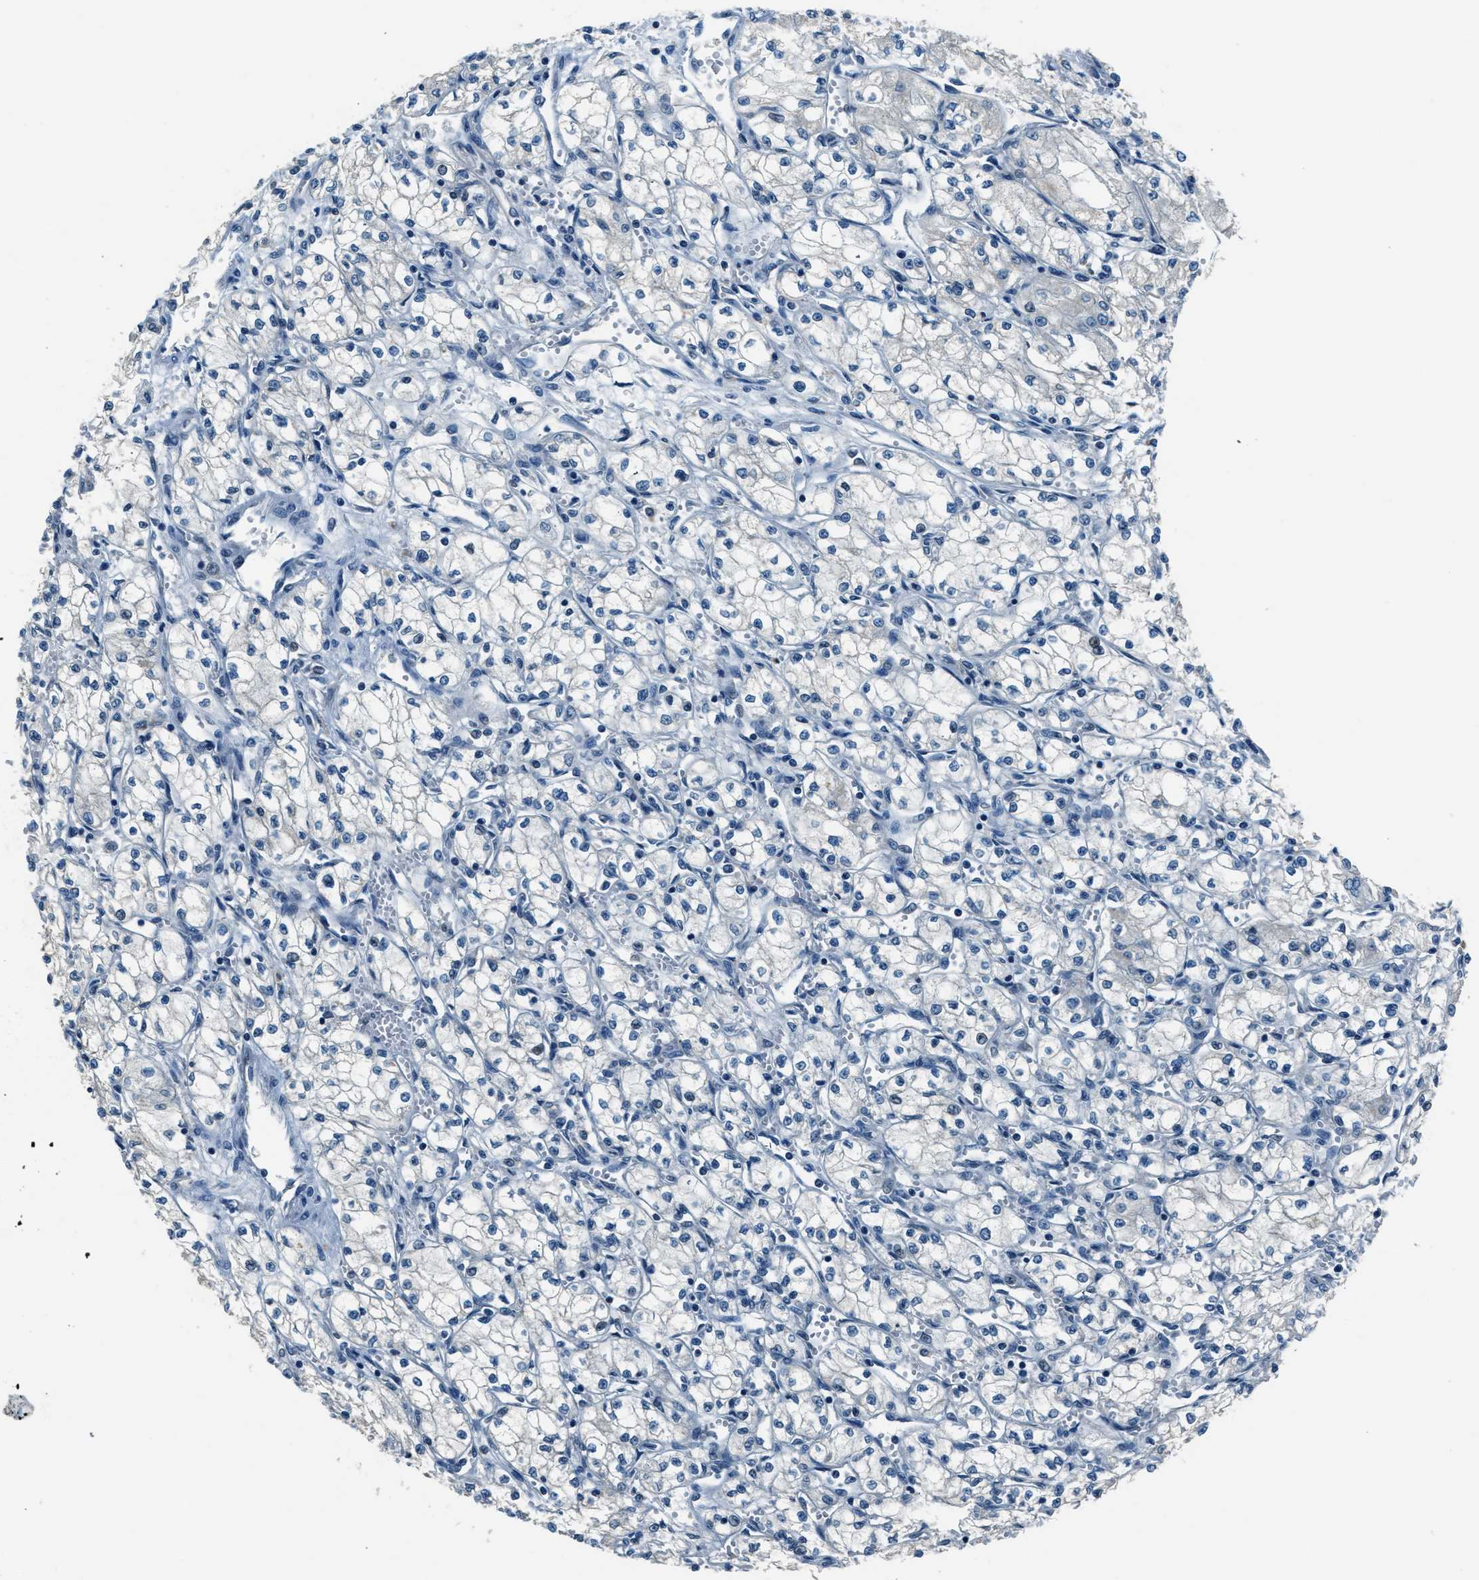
{"staining": {"intensity": "negative", "quantity": "none", "location": "none"}, "tissue": "renal cancer", "cell_type": "Tumor cells", "image_type": "cancer", "snomed": [{"axis": "morphology", "description": "Normal tissue, NOS"}, {"axis": "morphology", "description": "Adenocarcinoma, NOS"}, {"axis": "topography", "description": "Kidney"}], "caption": "An immunohistochemistry photomicrograph of renal adenocarcinoma is shown. There is no staining in tumor cells of renal adenocarcinoma. The staining is performed using DAB (3,3'-diaminobenzidine) brown chromogen with nuclei counter-stained in using hematoxylin.", "gene": "NME8", "patient": {"sex": "male", "age": 59}}